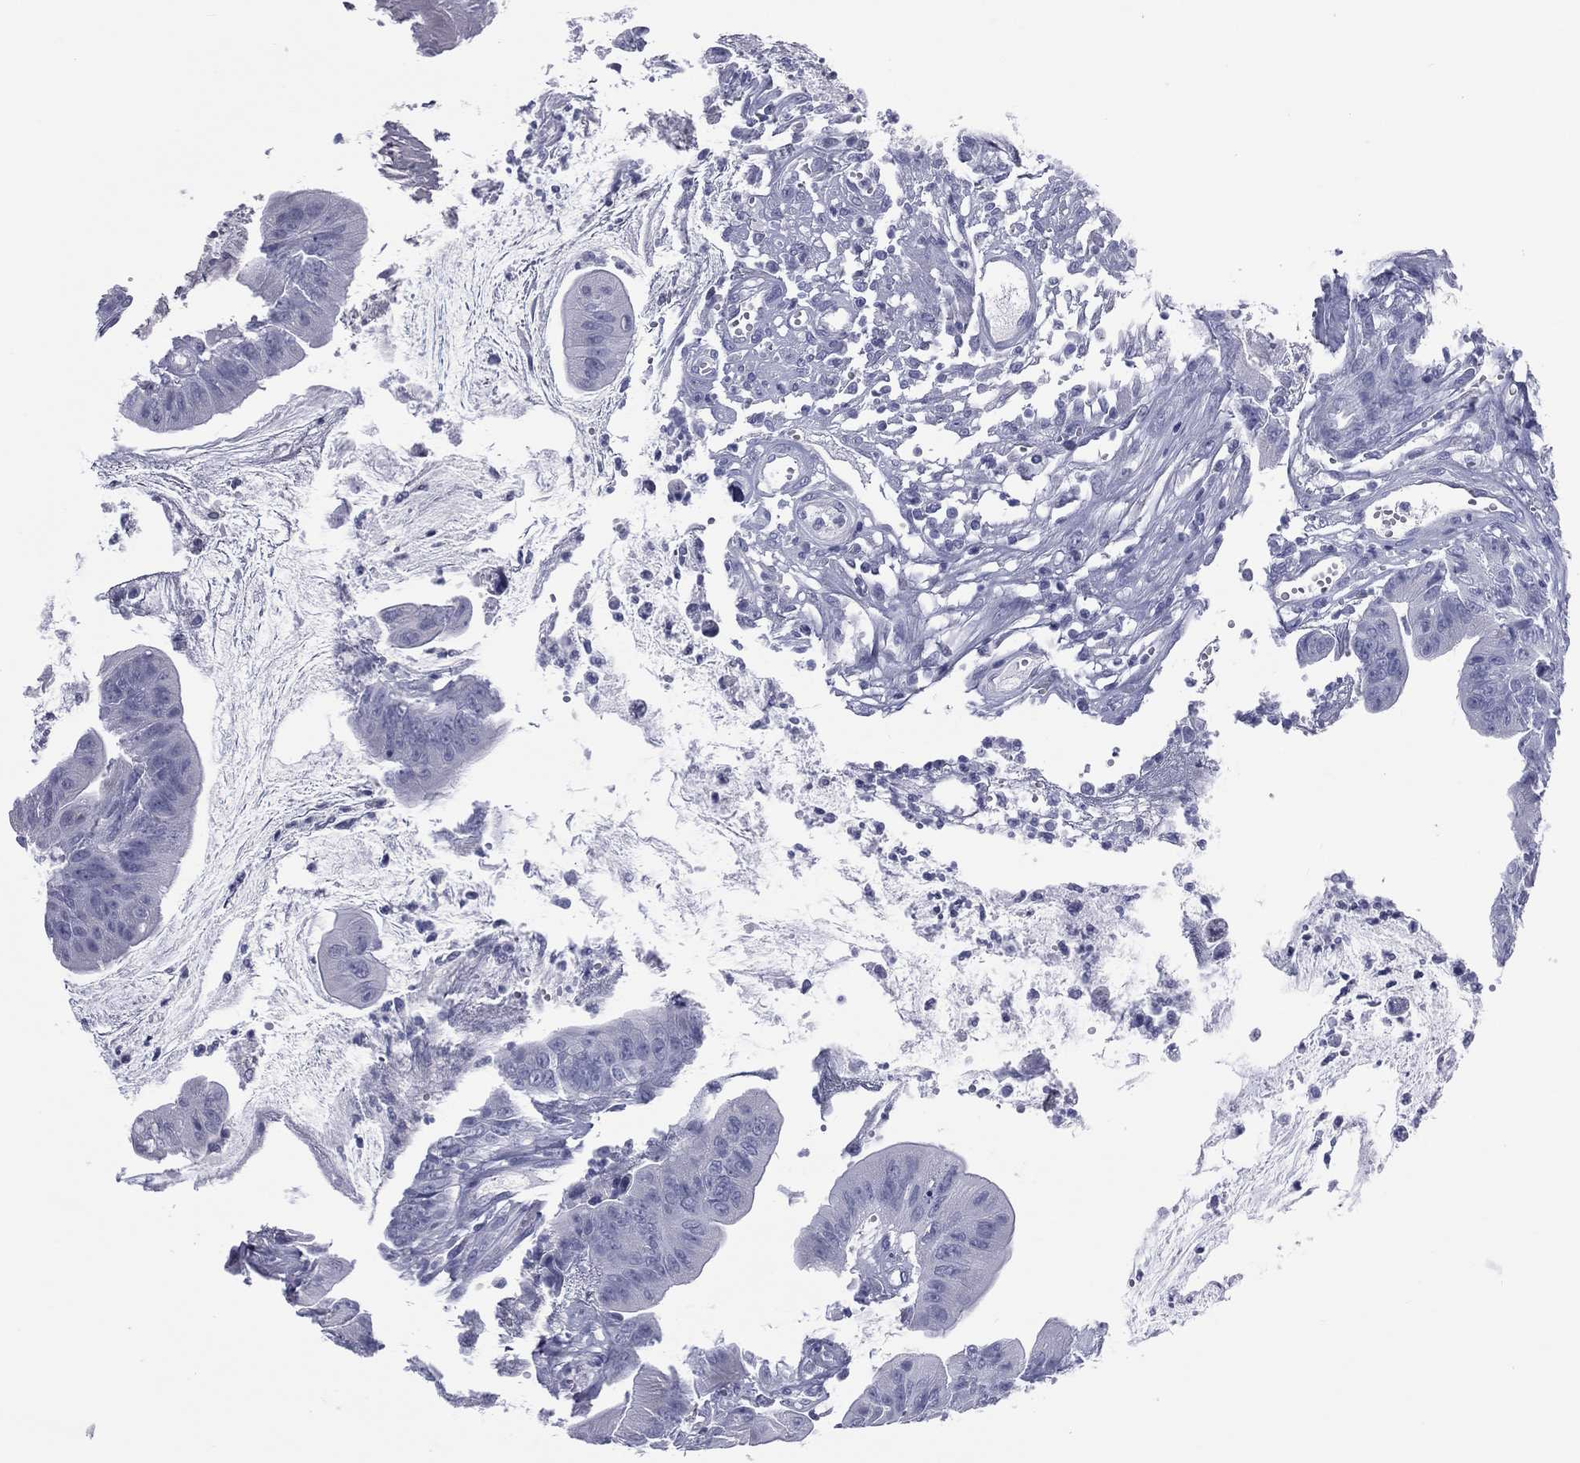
{"staining": {"intensity": "negative", "quantity": "none", "location": "none"}, "tissue": "colorectal cancer", "cell_type": "Tumor cells", "image_type": "cancer", "snomed": [{"axis": "morphology", "description": "Adenocarcinoma, NOS"}, {"axis": "topography", "description": "Colon"}], "caption": "Image shows no protein expression in tumor cells of colorectal cancer (adenocarcinoma) tissue.", "gene": "MLN", "patient": {"sex": "female", "age": 69}}